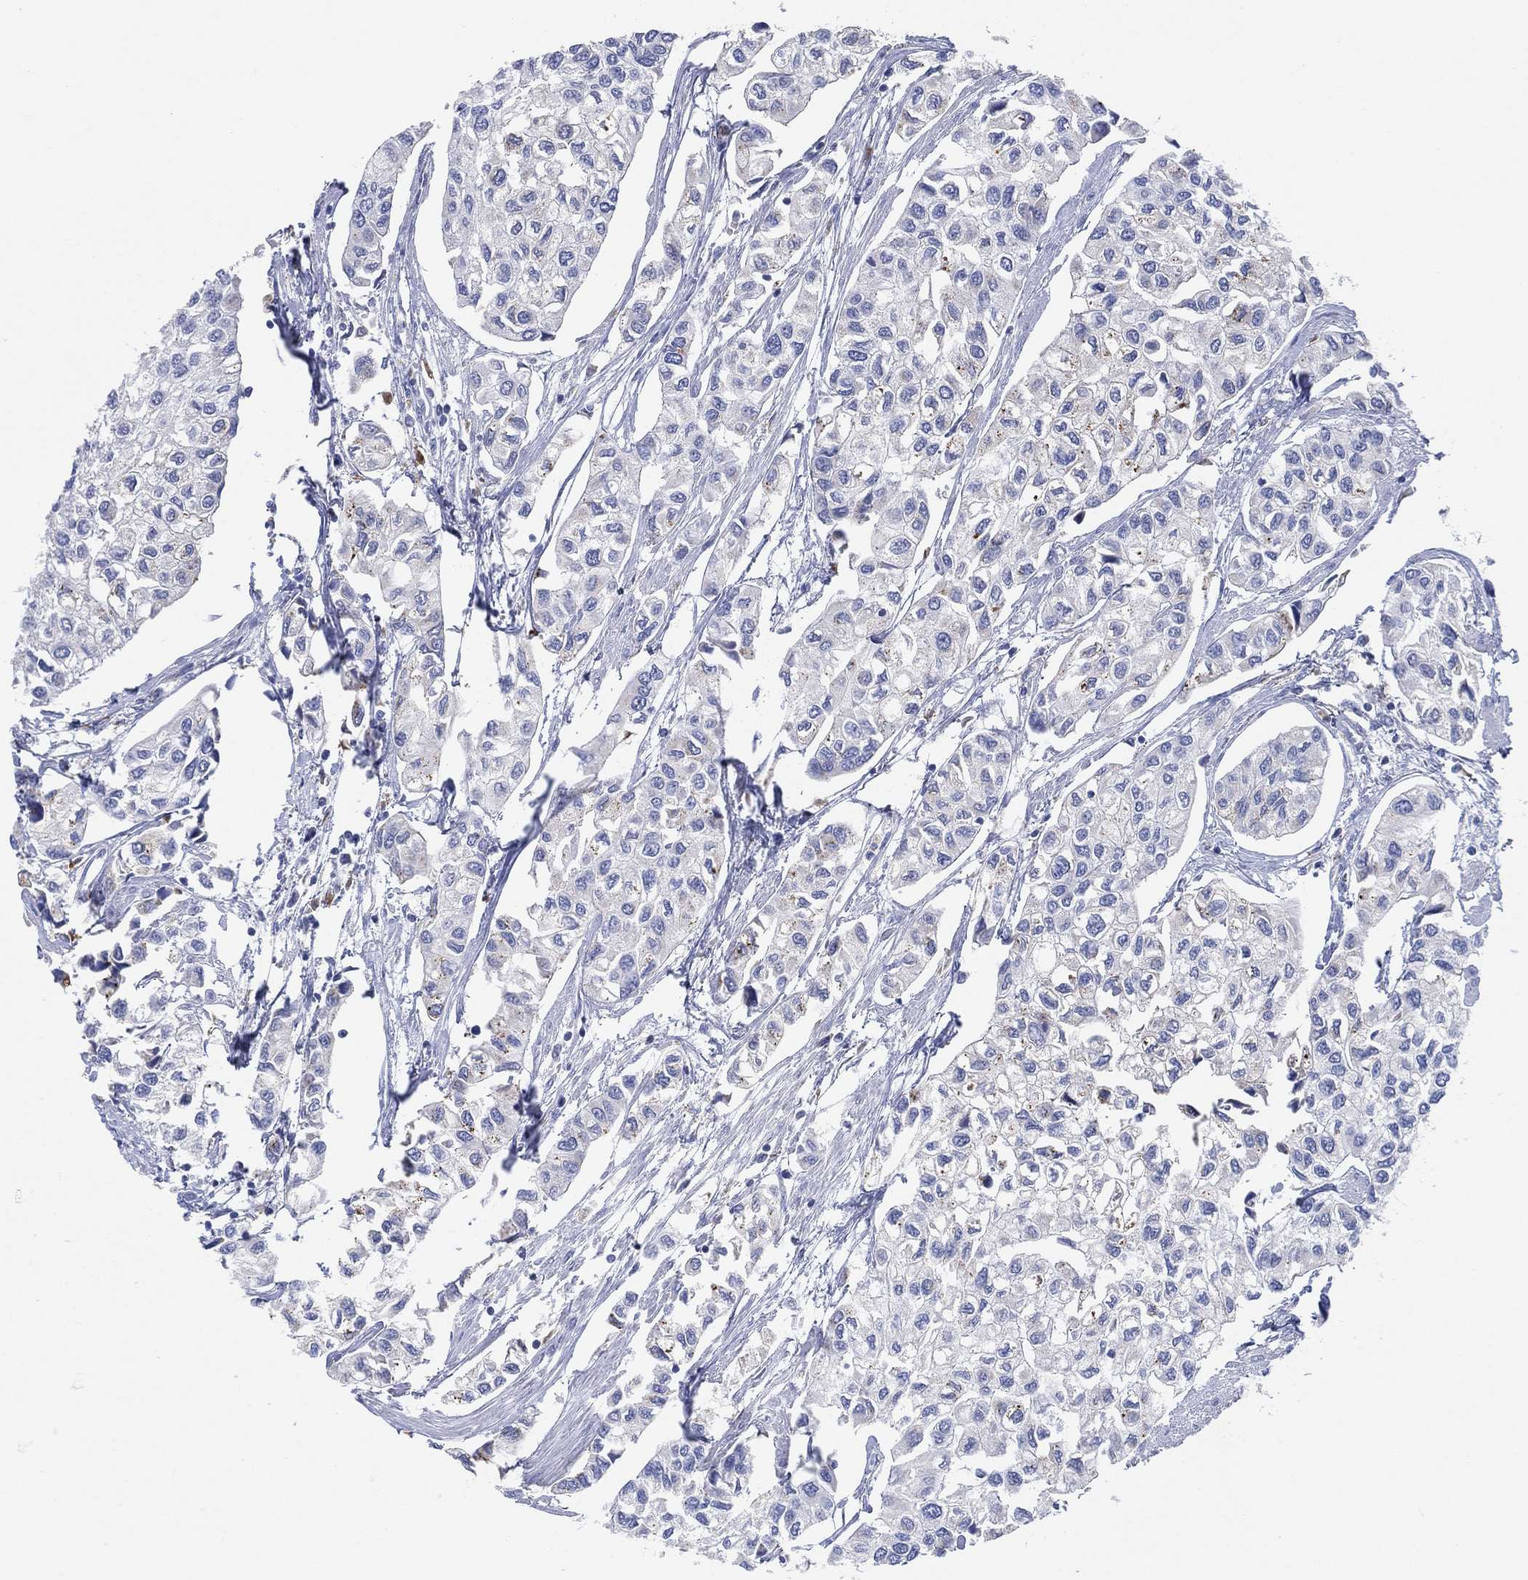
{"staining": {"intensity": "negative", "quantity": "none", "location": "none"}, "tissue": "urothelial cancer", "cell_type": "Tumor cells", "image_type": "cancer", "snomed": [{"axis": "morphology", "description": "Urothelial carcinoma, High grade"}, {"axis": "topography", "description": "Urinary bladder"}], "caption": "The photomicrograph exhibits no significant positivity in tumor cells of urothelial cancer.", "gene": "GALNS", "patient": {"sex": "male", "age": 73}}